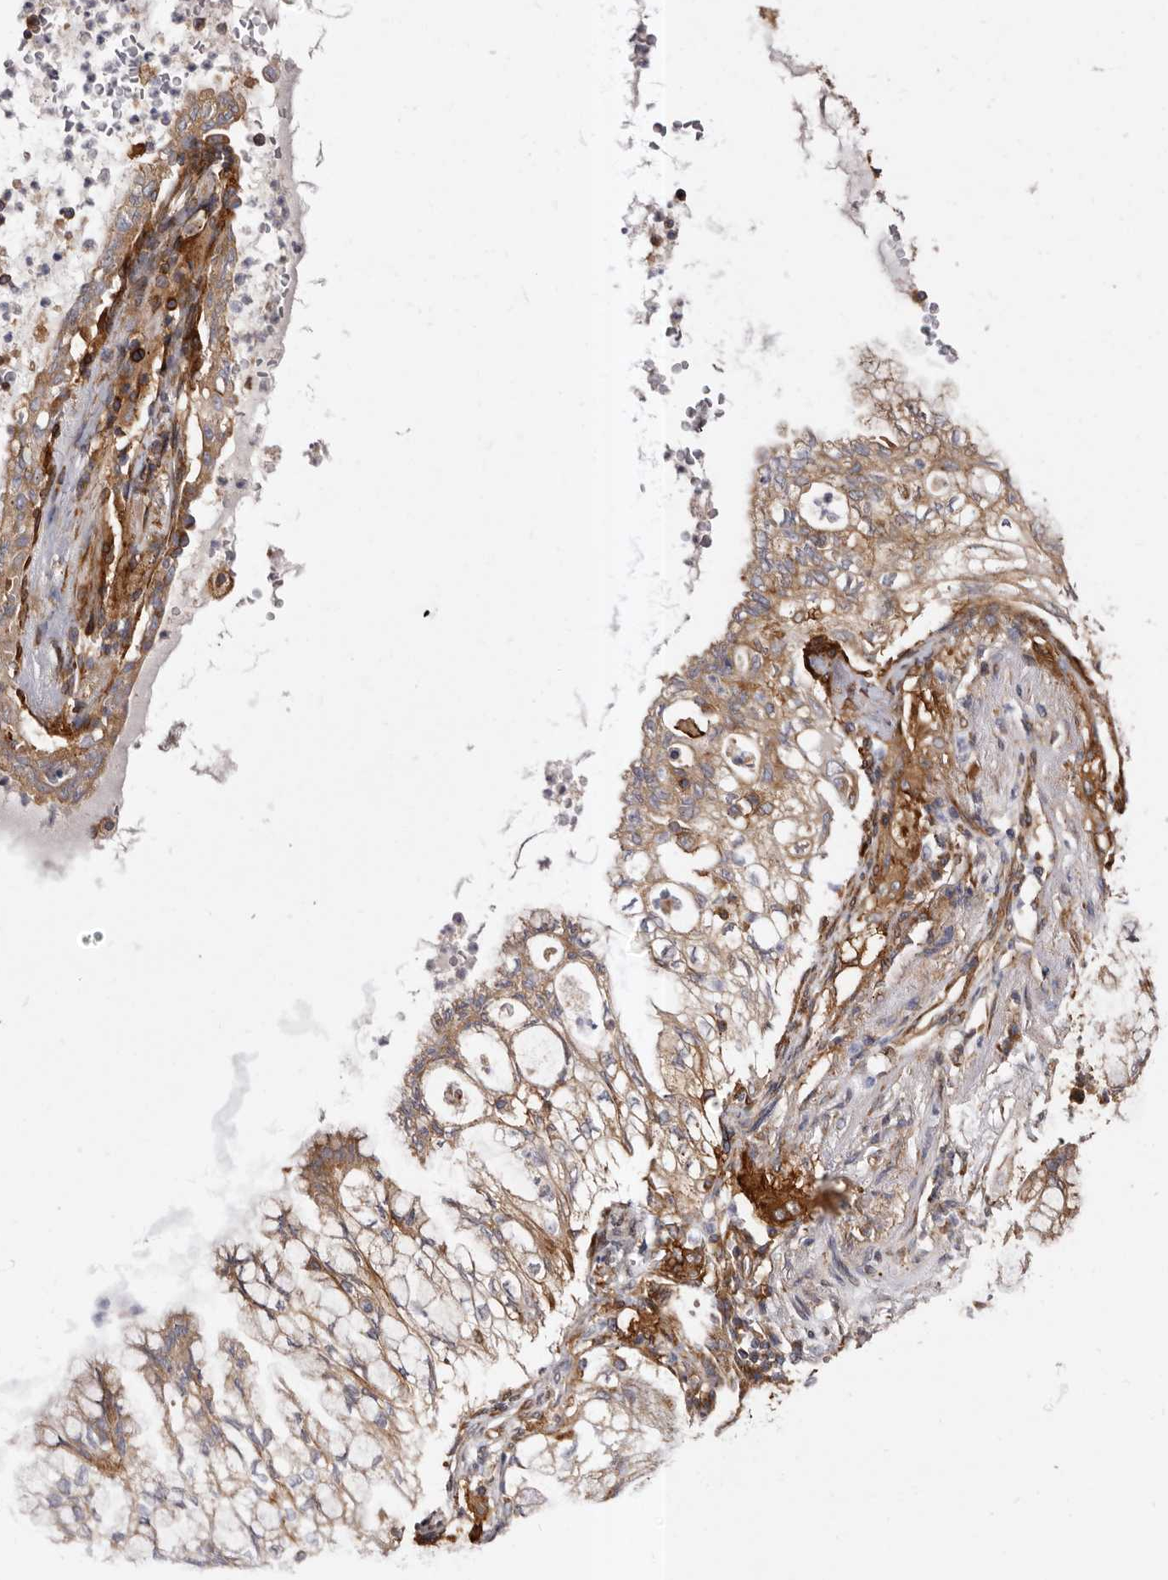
{"staining": {"intensity": "weak", "quantity": ">75%", "location": "cytoplasmic/membranous"}, "tissue": "lung cancer", "cell_type": "Tumor cells", "image_type": "cancer", "snomed": [{"axis": "morphology", "description": "Adenocarcinoma, NOS"}, {"axis": "topography", "description": "Lung"}], "caption": "Adenocarcinoma (lung) stained for a protein (brown) demonstrates weak cytoplasmic/membranous positive staining in approximately >75% of tumor cells.", "gene": "COQ8B", "patient": {"sex": "female", "age": 70}}